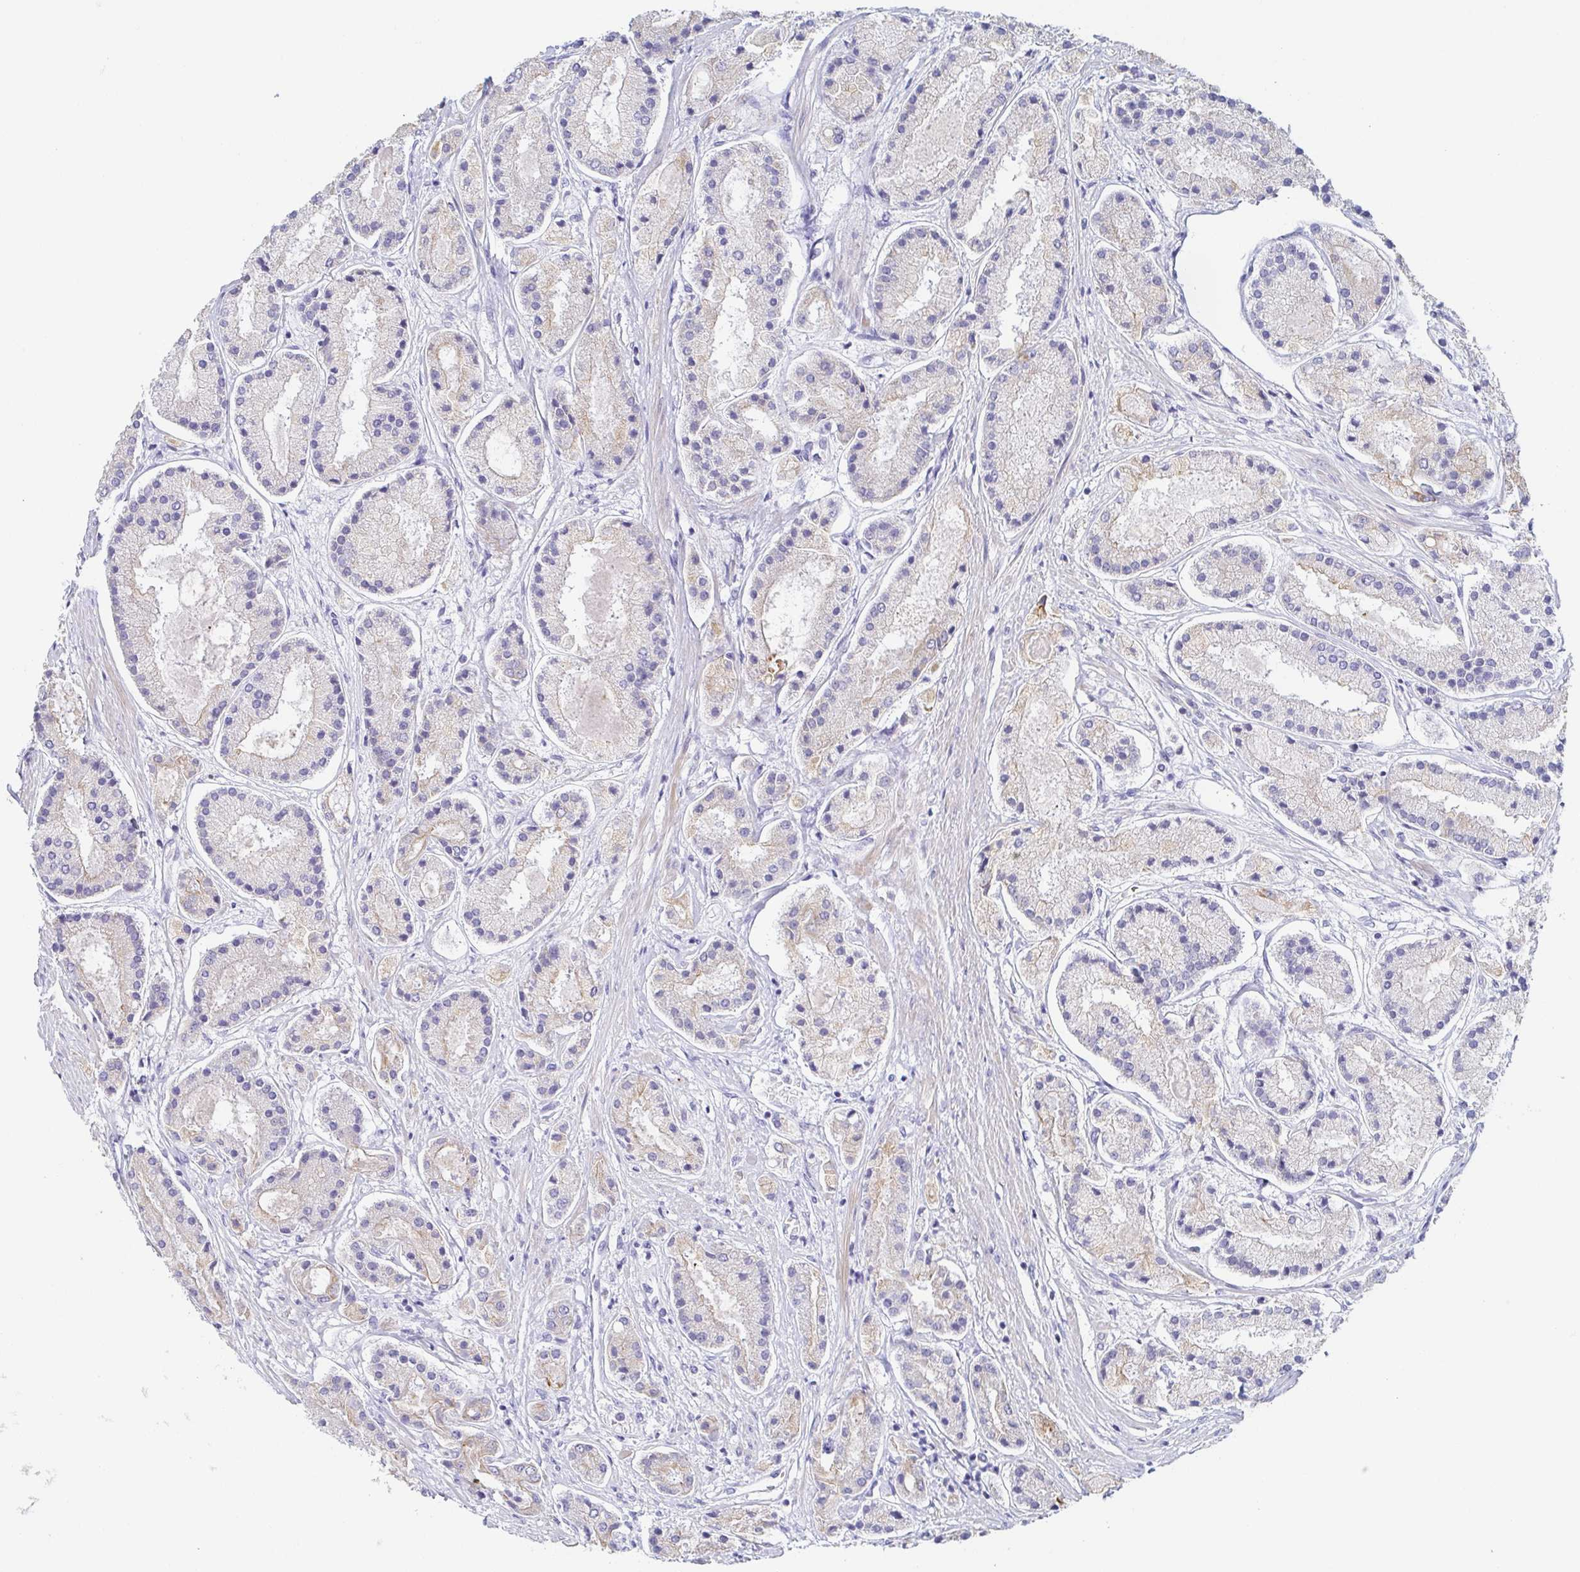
{"staining": {"intensity": "negative", "quantity": "none", "location": "none"}, "tissue": "prostate cancer", "cell_type": "Tumor cells", "image_type": "cancer", "snomed": [{"axis": "morphology", "description": "Adenocarcinoma, High grade"}, {"axis": "topography", "description": "Prostate"}], "caption": "Immunohistochemistry (IHC) of human prostate cancer (adenocarcinoma (high-grade)) displays no positivity in tumor cells.", "gene": "RHOV", "patient": {"sex": "male", "age": 67}}